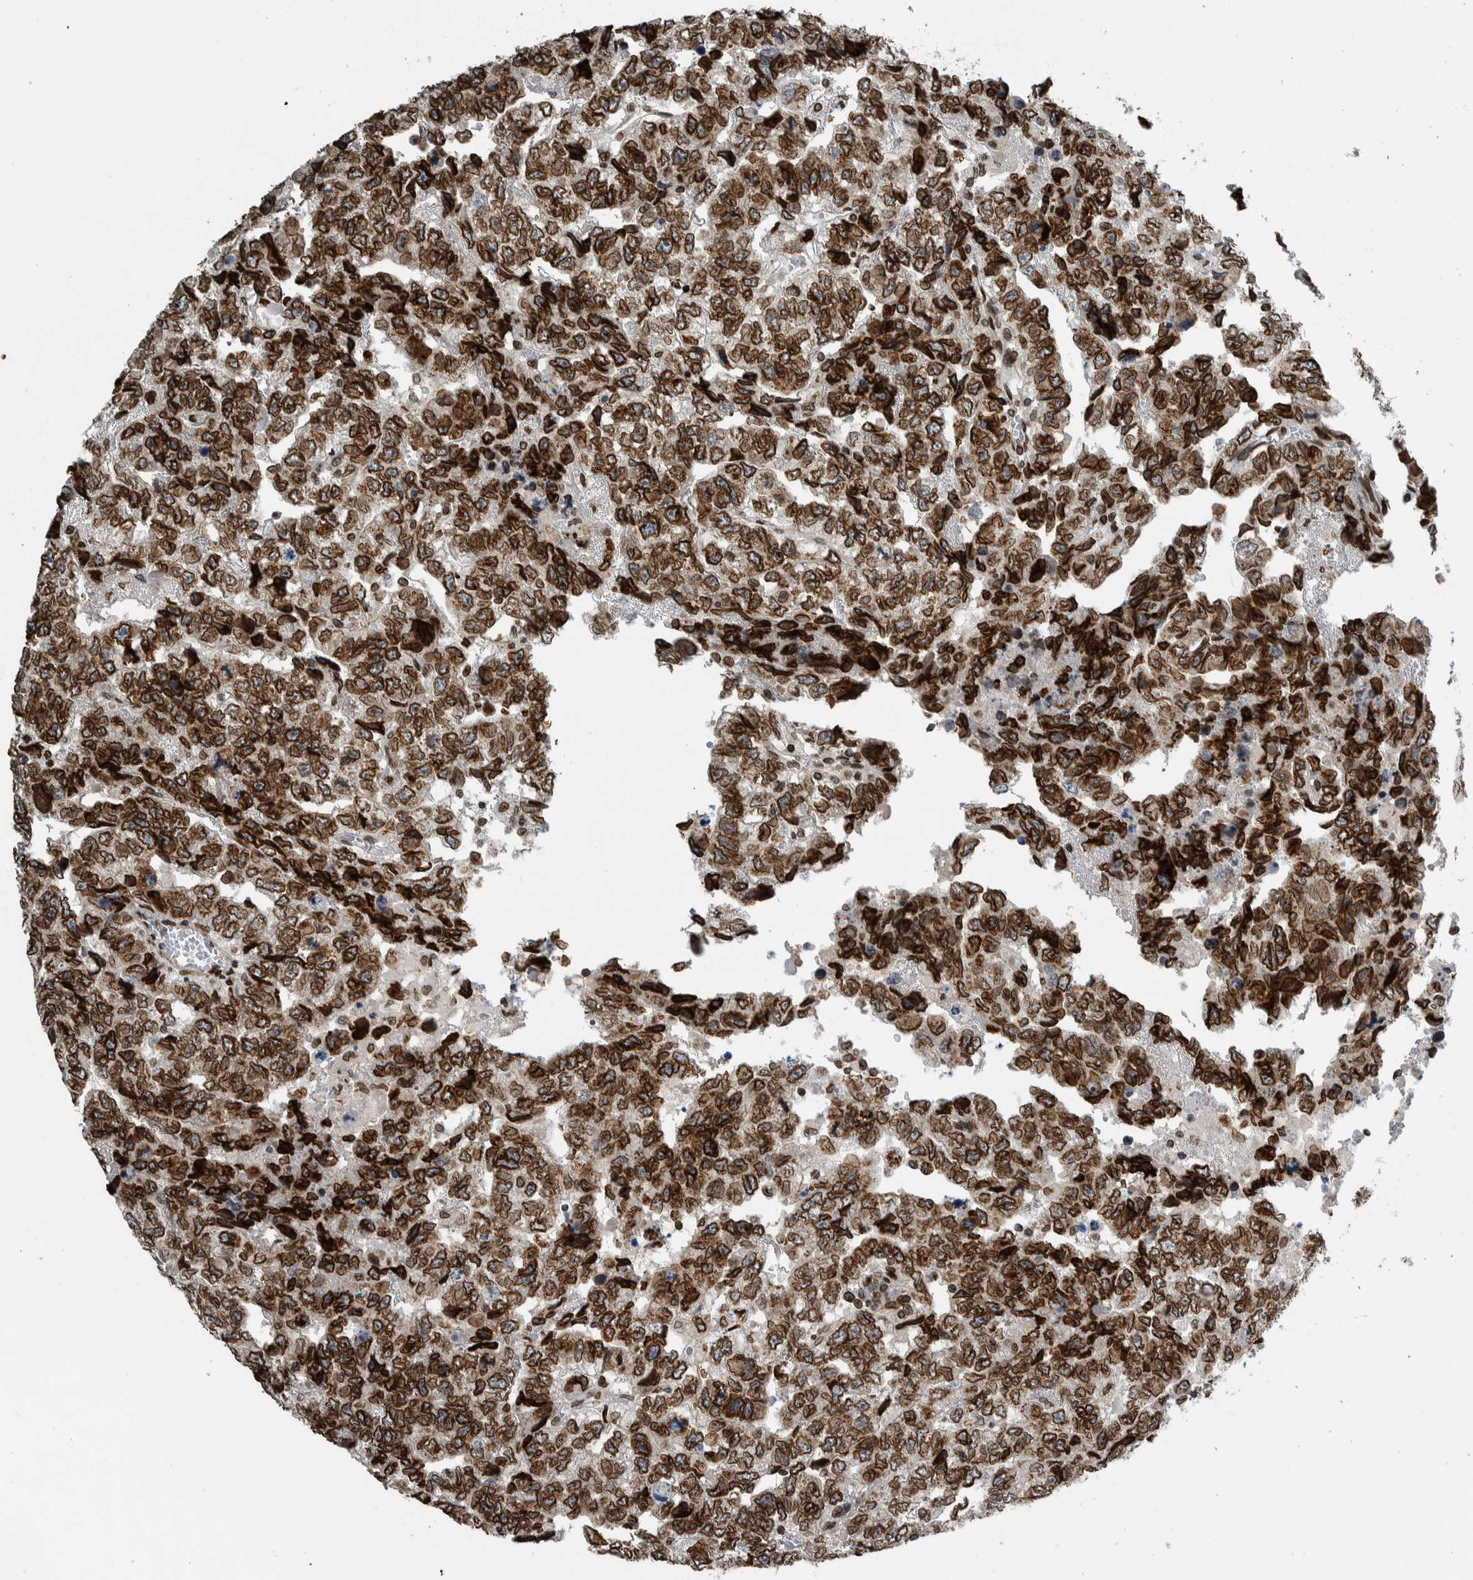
{"staining": {"intensity": "strong", "quantity": ">75%", "location": "cytoplasmic/membranous,nuclear"}, "tissue": "testis cancer", "cell_type": "Tumor cells", "image_type": "cancer", "snomed": [{"axis": "morphology", "description": "Carcinoma, Embryonal, NOS"}, {"axis": "topography", "description": "Testis"}], "caption": "Tumor cells show strong cytoplasmic/membranous and nuclear expression in about >75% of cells in testis cancer (embryonal carcinoma).", "gene": "FAM135B", "patient": {"sex": "male", "age": 36}}